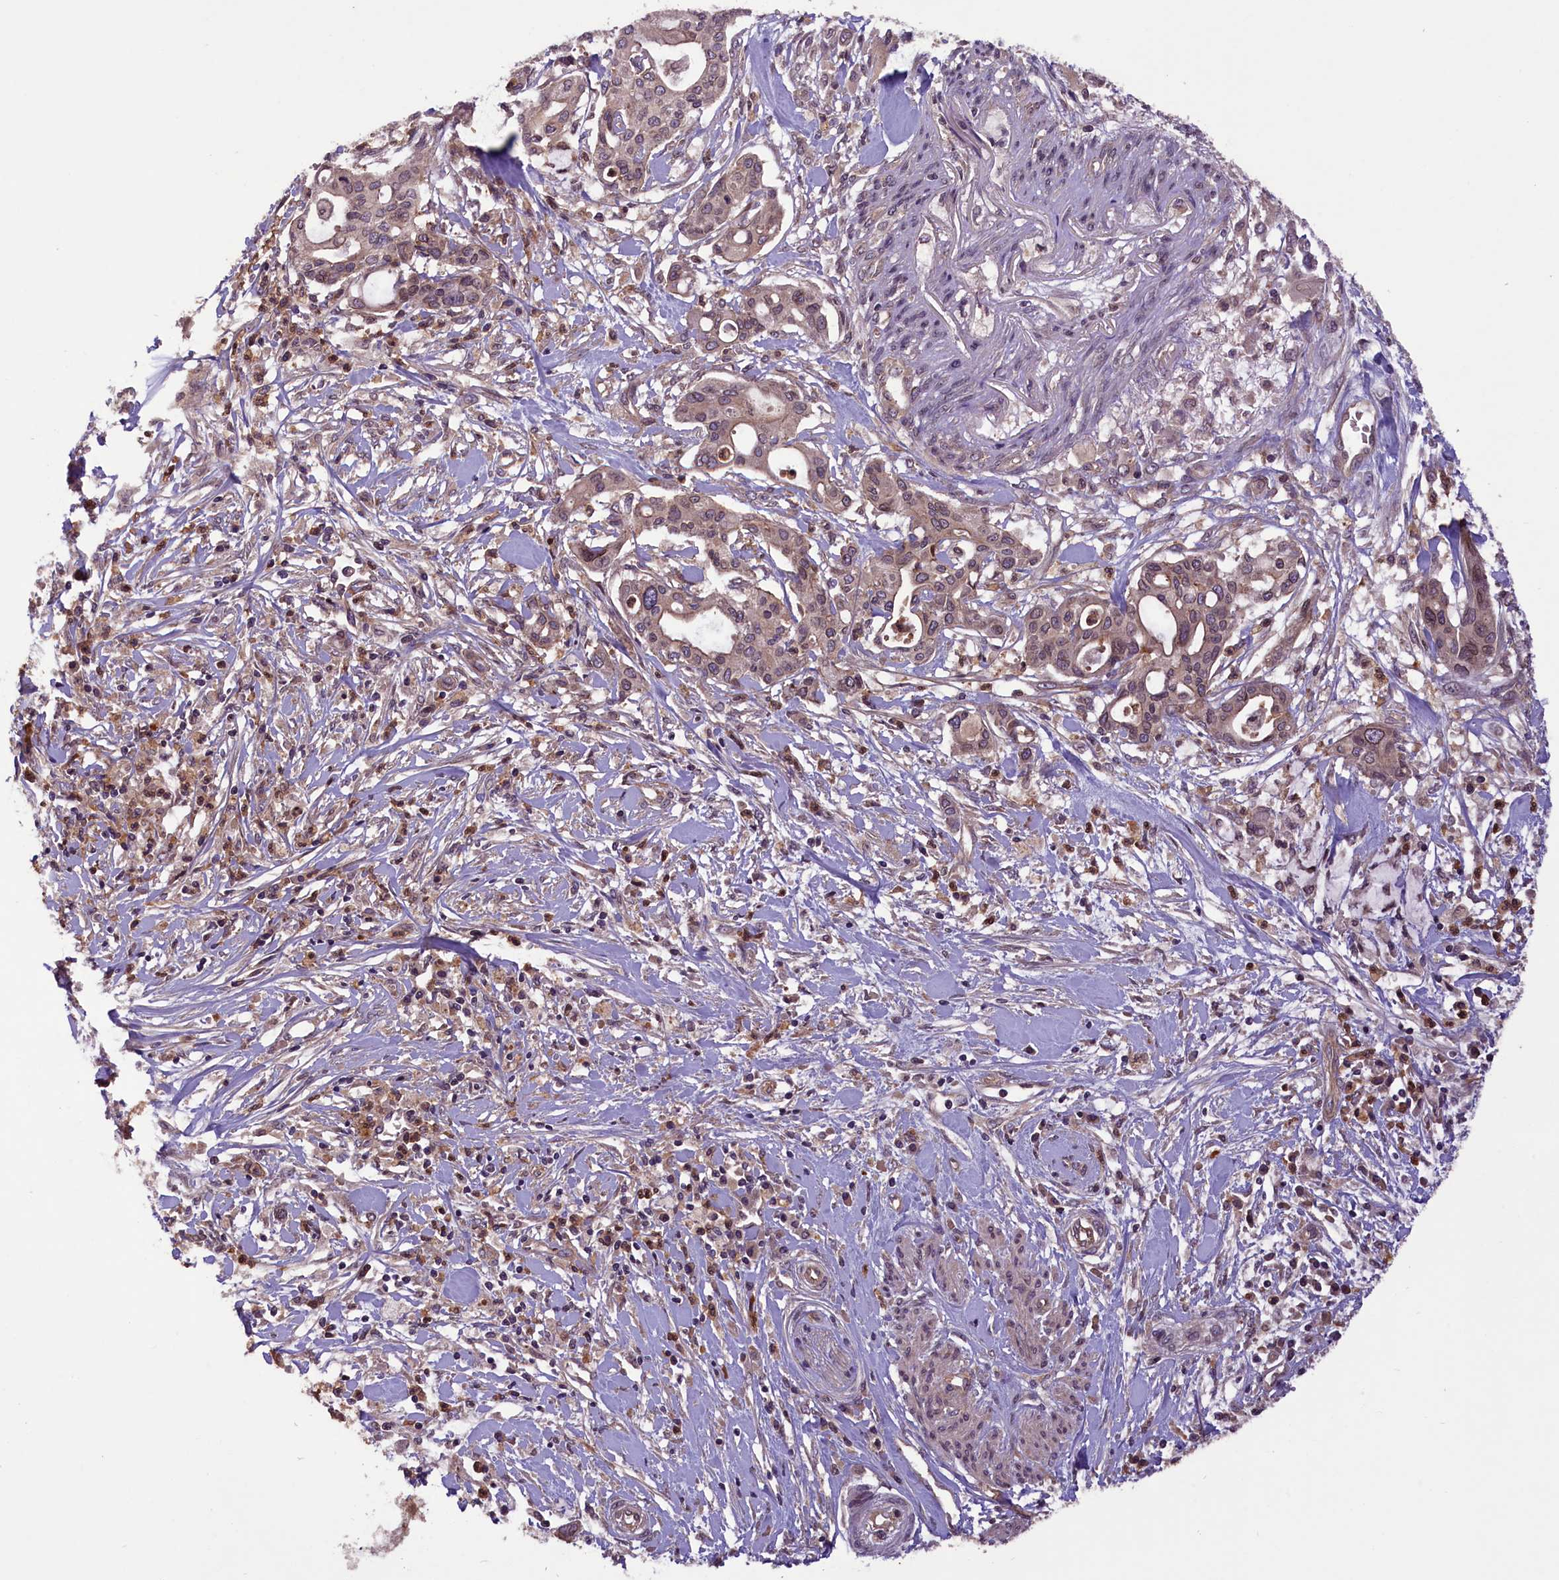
{"staining": {"intensity": "weak", "quantity": ">75%", "location": "cytoplasmic/membranous"}, "tissue": "pancreatic cancer", "cell_type": "Tumor cells", "image_type": "cancer", "snomed": [{"axis": "morphology", "description": "Adenocarcinoma, NOS"}, {"axis": "topography", "description": "Pancreas"}], "caption": "Immunohistochemistry (IHC) photomicrograph of human pancreatic adenocarcinoma stained for a protein (brown), which demonstrates low levels of weak cytoplasmic/membranous expression in approximately >75% of tumor cells.", "gene": "CCDC125", "patient": {"sex": "male", "age": 46}}